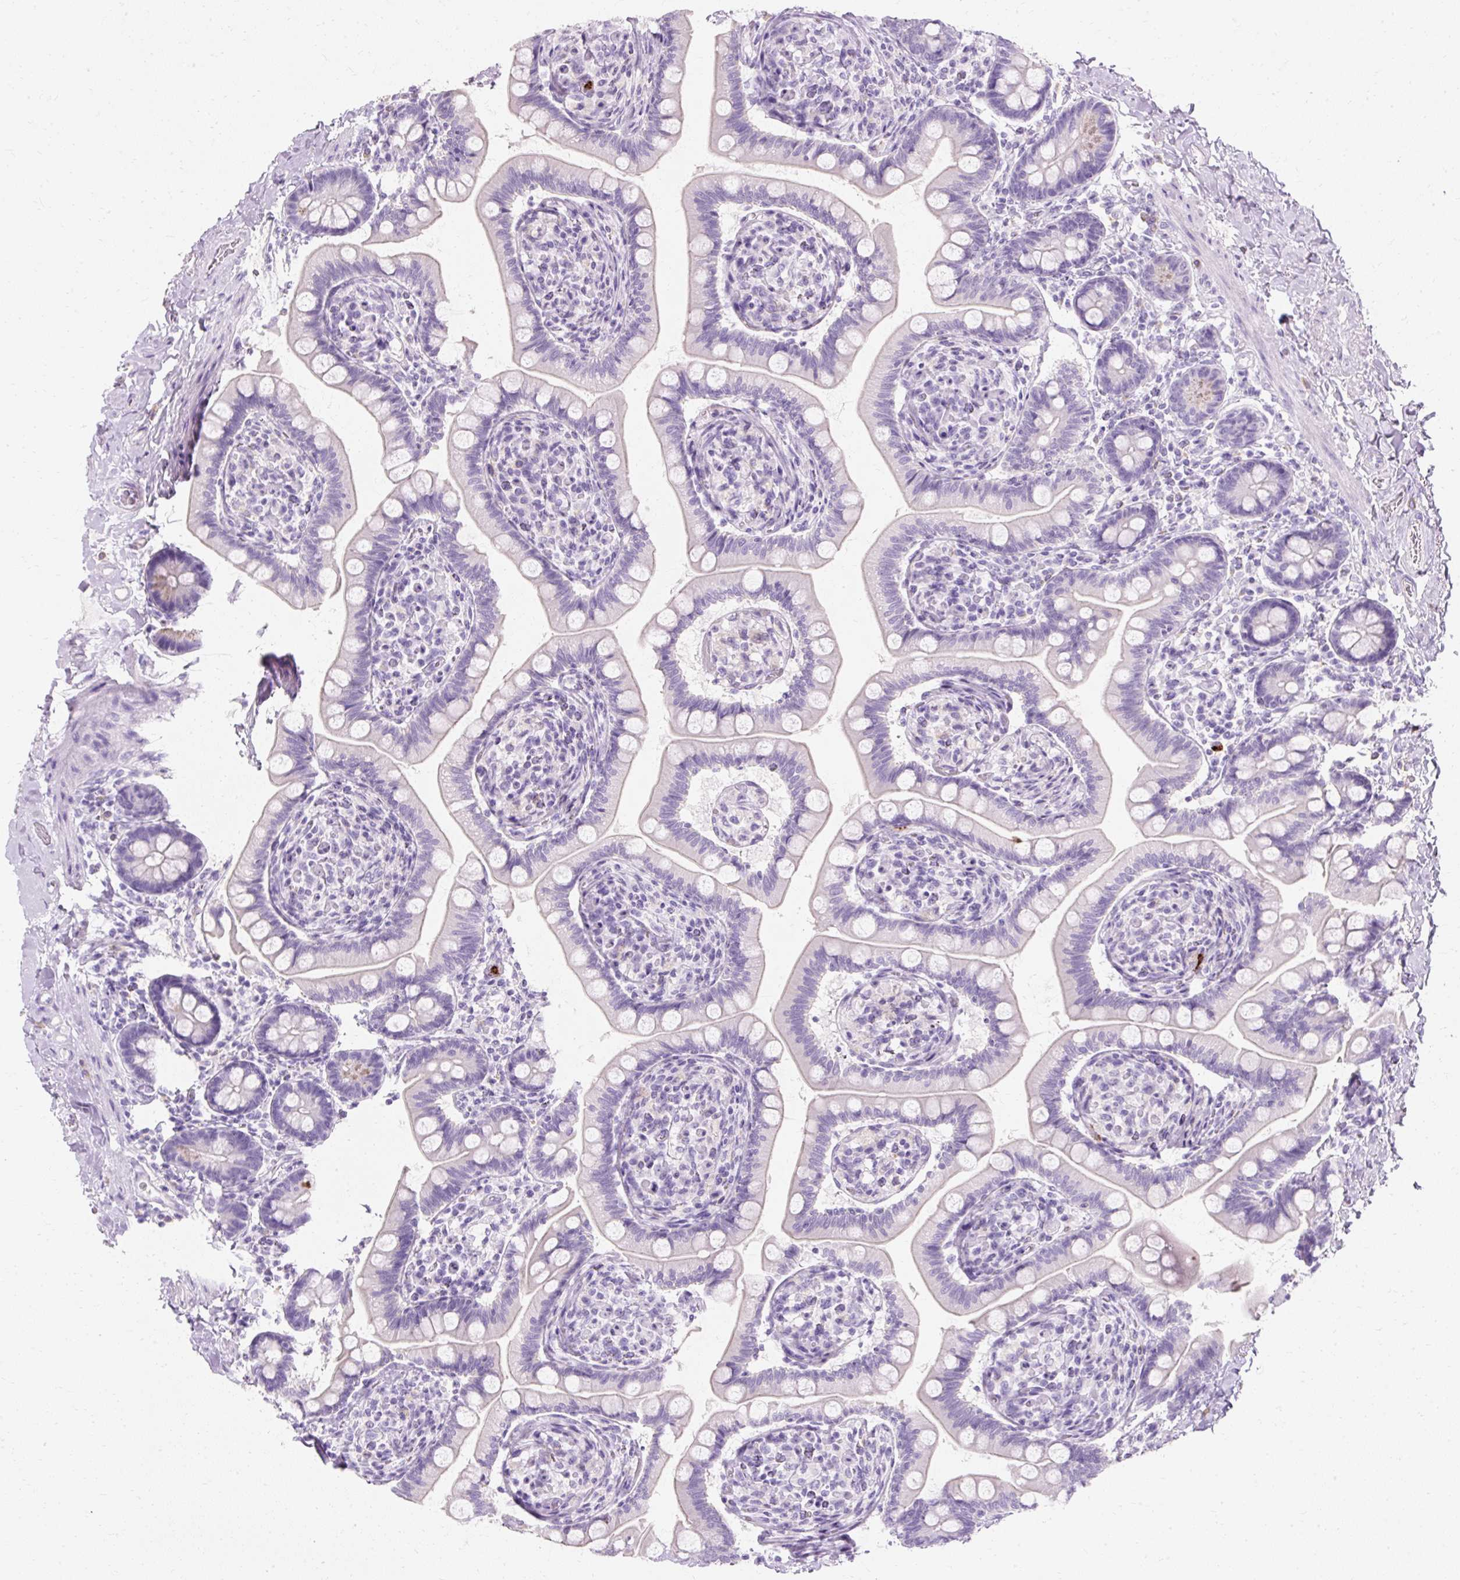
{"staining": {"intensity": "negative", "quantity": "none", "location": "none"}, "tissue": "small intestine", "cell_type": "Glandular cells", "image_type": "normal", "snomed": [{"axis": "morphology", "description": "Normal tissue, NOS"}, {"axis": "topography", "description": "Small intestine"}], "caption": "Glandular cells show no significant protein expression in benign small intestine.", "gene": "DEFA1B", "patient": {"sex": "female", "age": 64}}